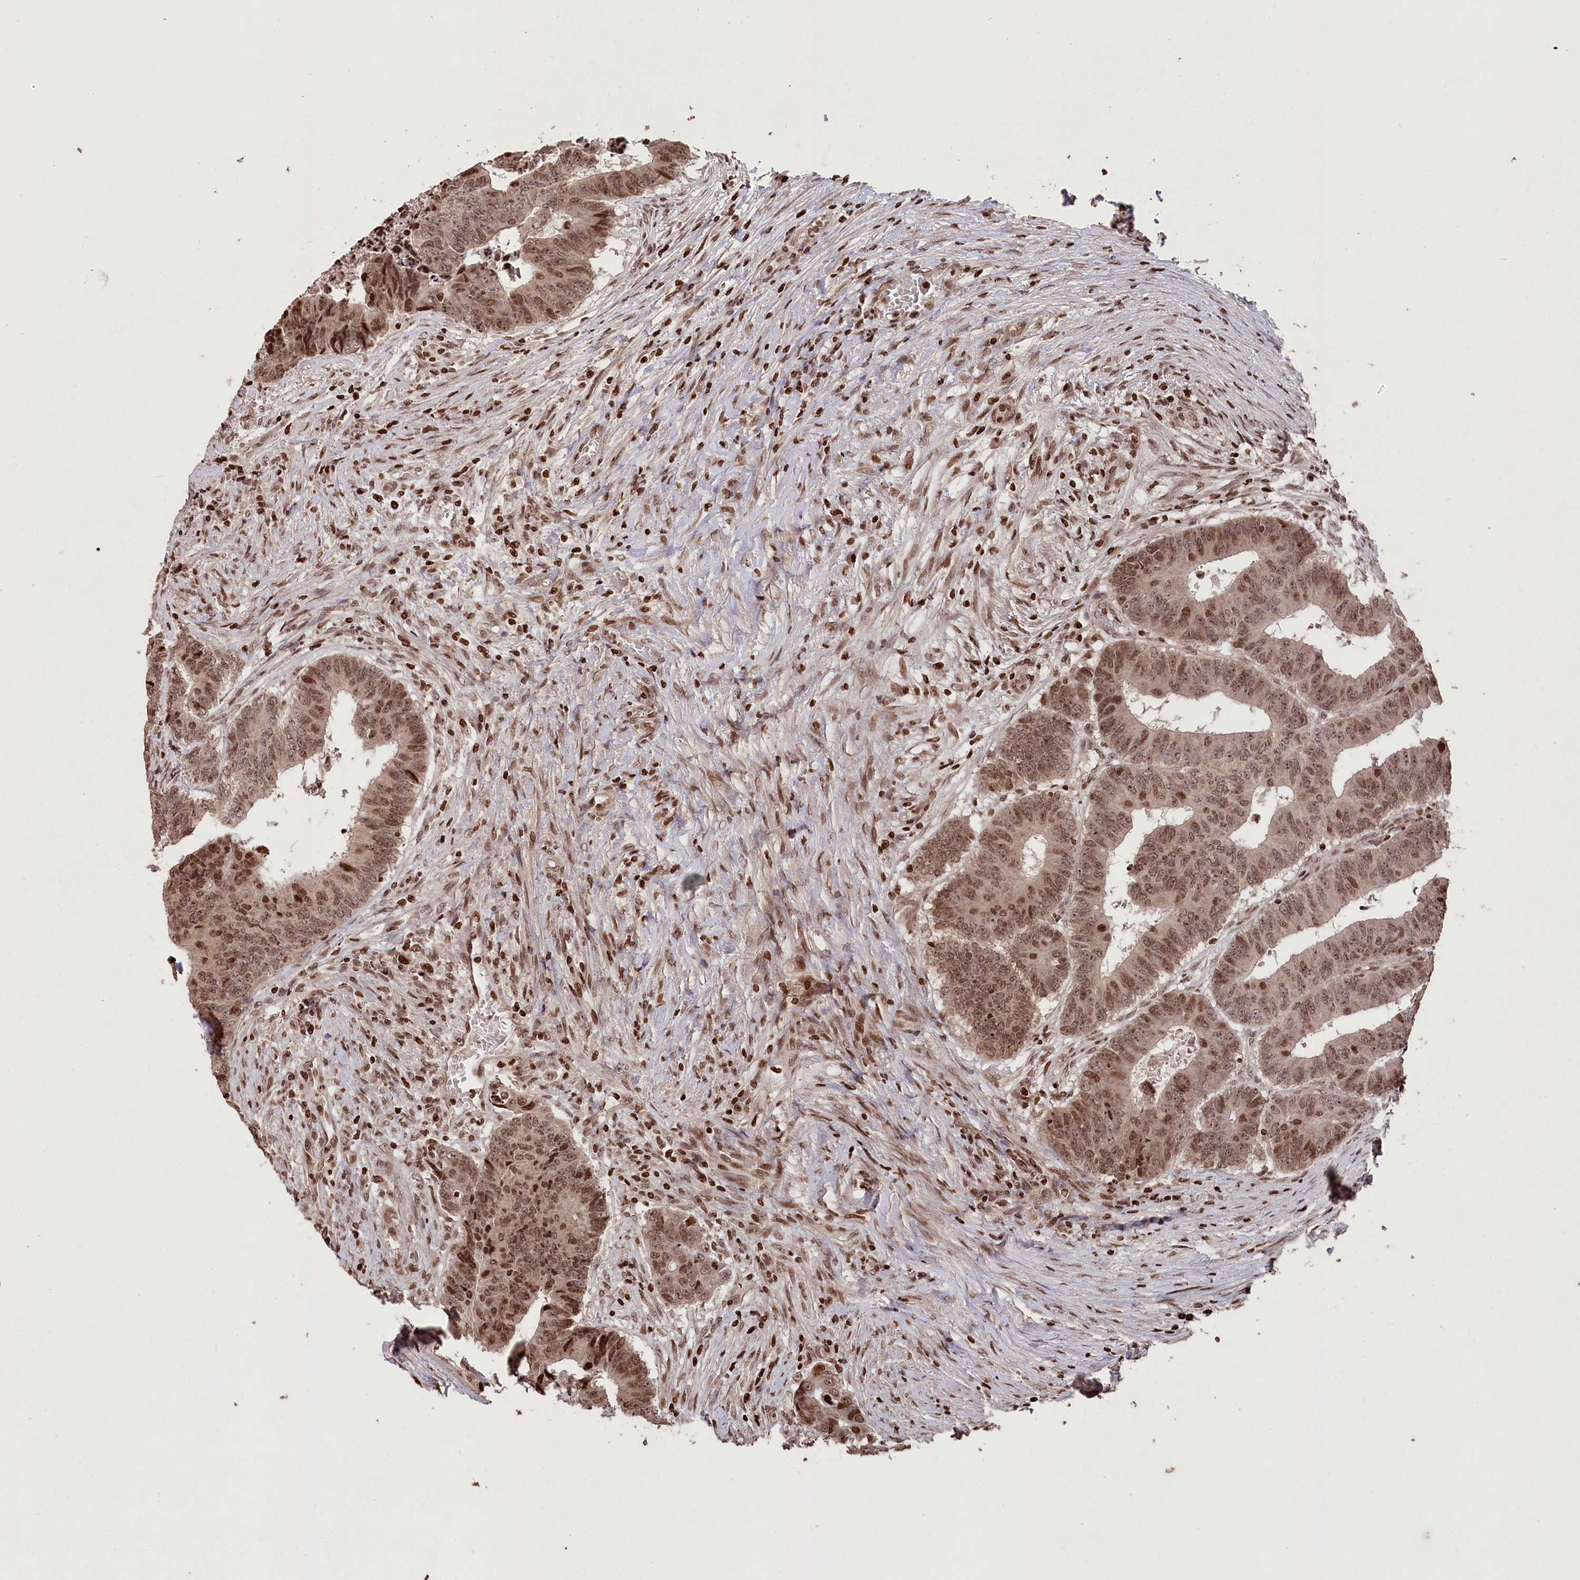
{"staining": {"intensity": "moderate", "quantity": ">75%", "location": "nuclear"}, "tissue": "colorectal cancer", "cell_type": "Tumor cells", "image_type": "cancer", "snomed": [{"axis": "morphology", "description": "Adenocarcinoma, NOS"}, {"axis": "topography", "description": "Rectum"}], "caption": "Adenocarcinoma (colorectal) stained for a protein exhibits moderate nuclear positivity in tumor cells.", "gene": "CCSER2", "patient": {"sex": "male", "age": 84}}